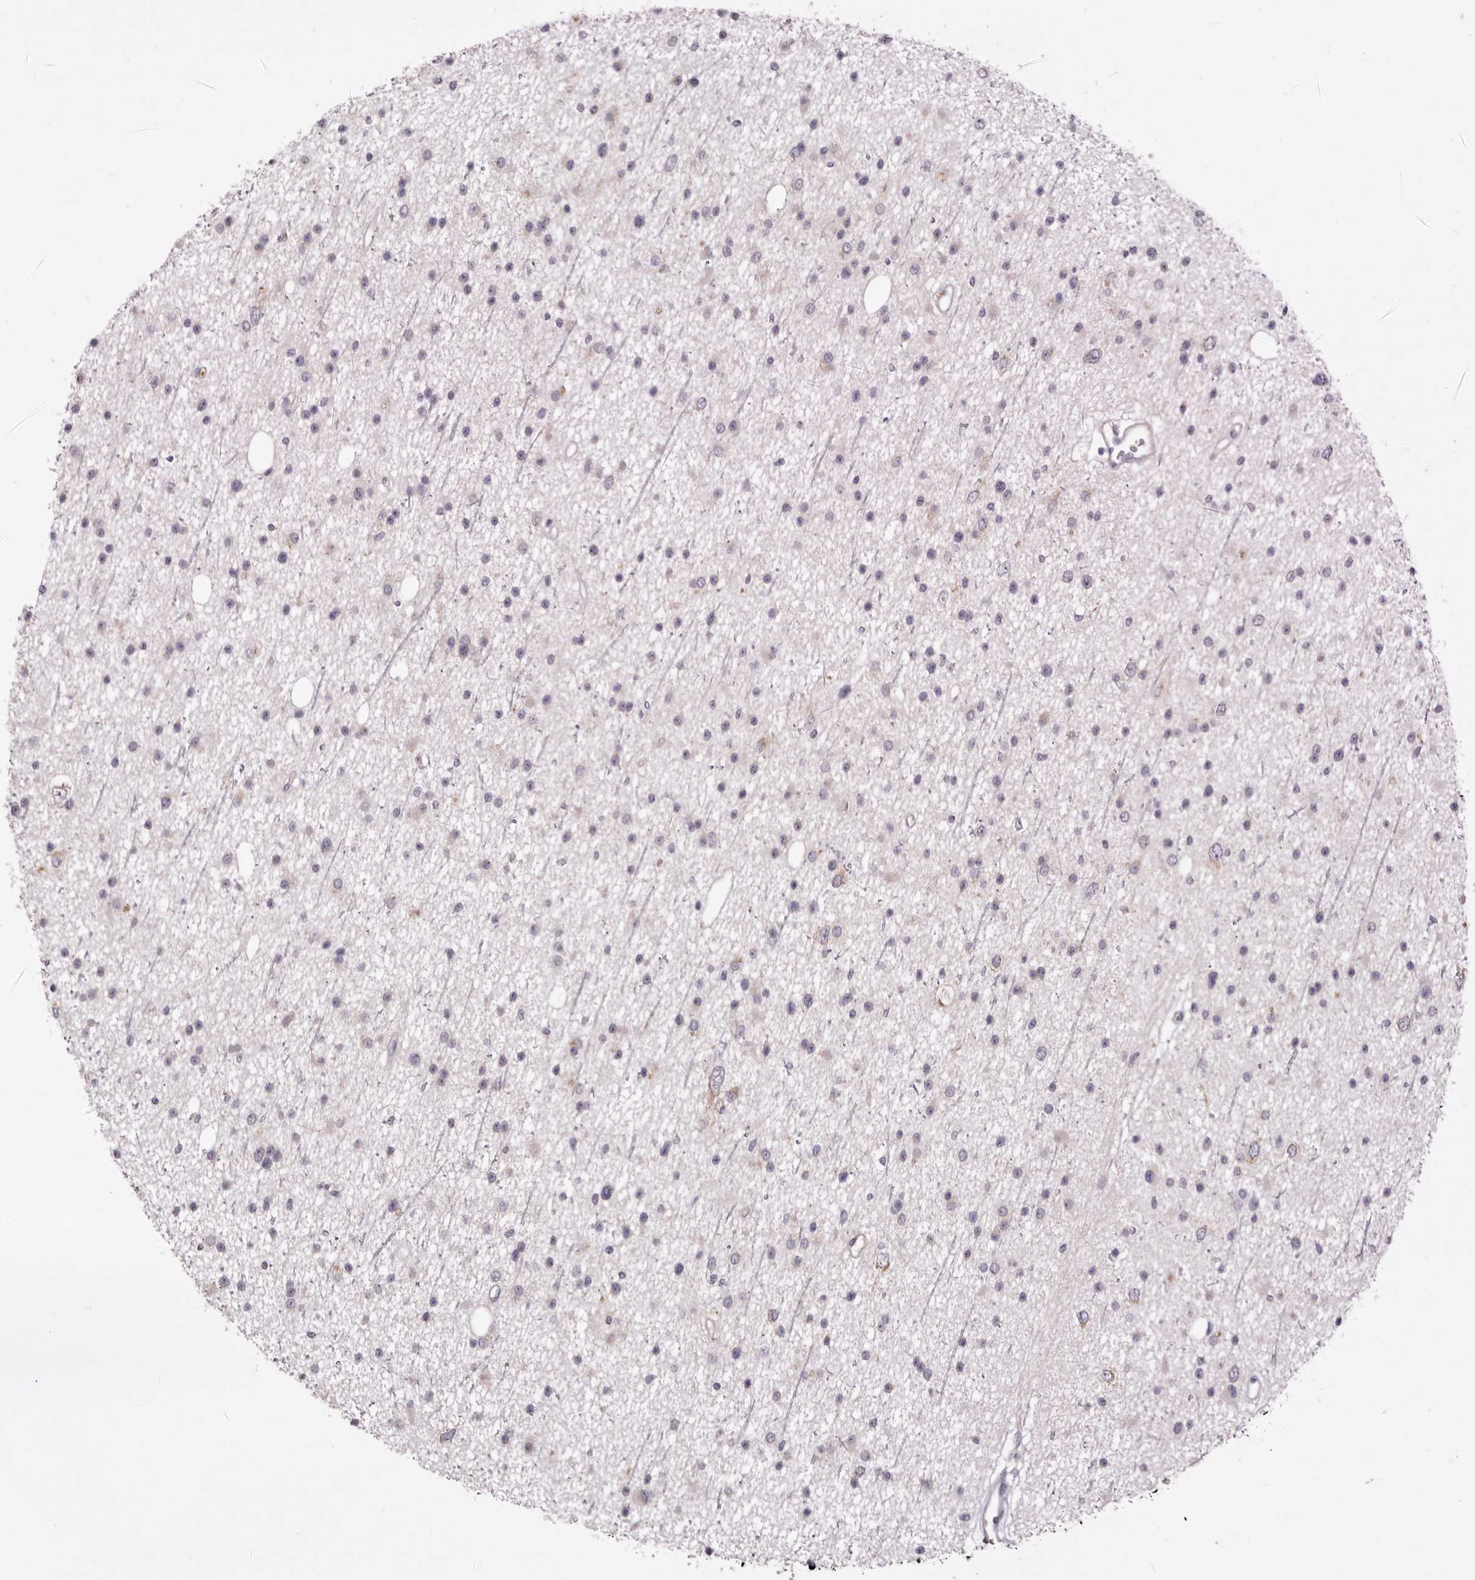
{"staining": {"intensity": "negative", "quantity": "none", "location": "none"}, "tissue": "glioma", "cell_type": "Tumor cells", "image_type": "cancer", "snomed": [{"axis": "morphology", "description": "Glioma, malignant, Low grade"}, {"axis": "topography", "description": "Cerebral cortex"}], "caption": "Tumor cells are negative for protein expression in human malignant low-grade glioma.", "gene": "LMLN", "patient": {"sex": "female", "age": 39}}